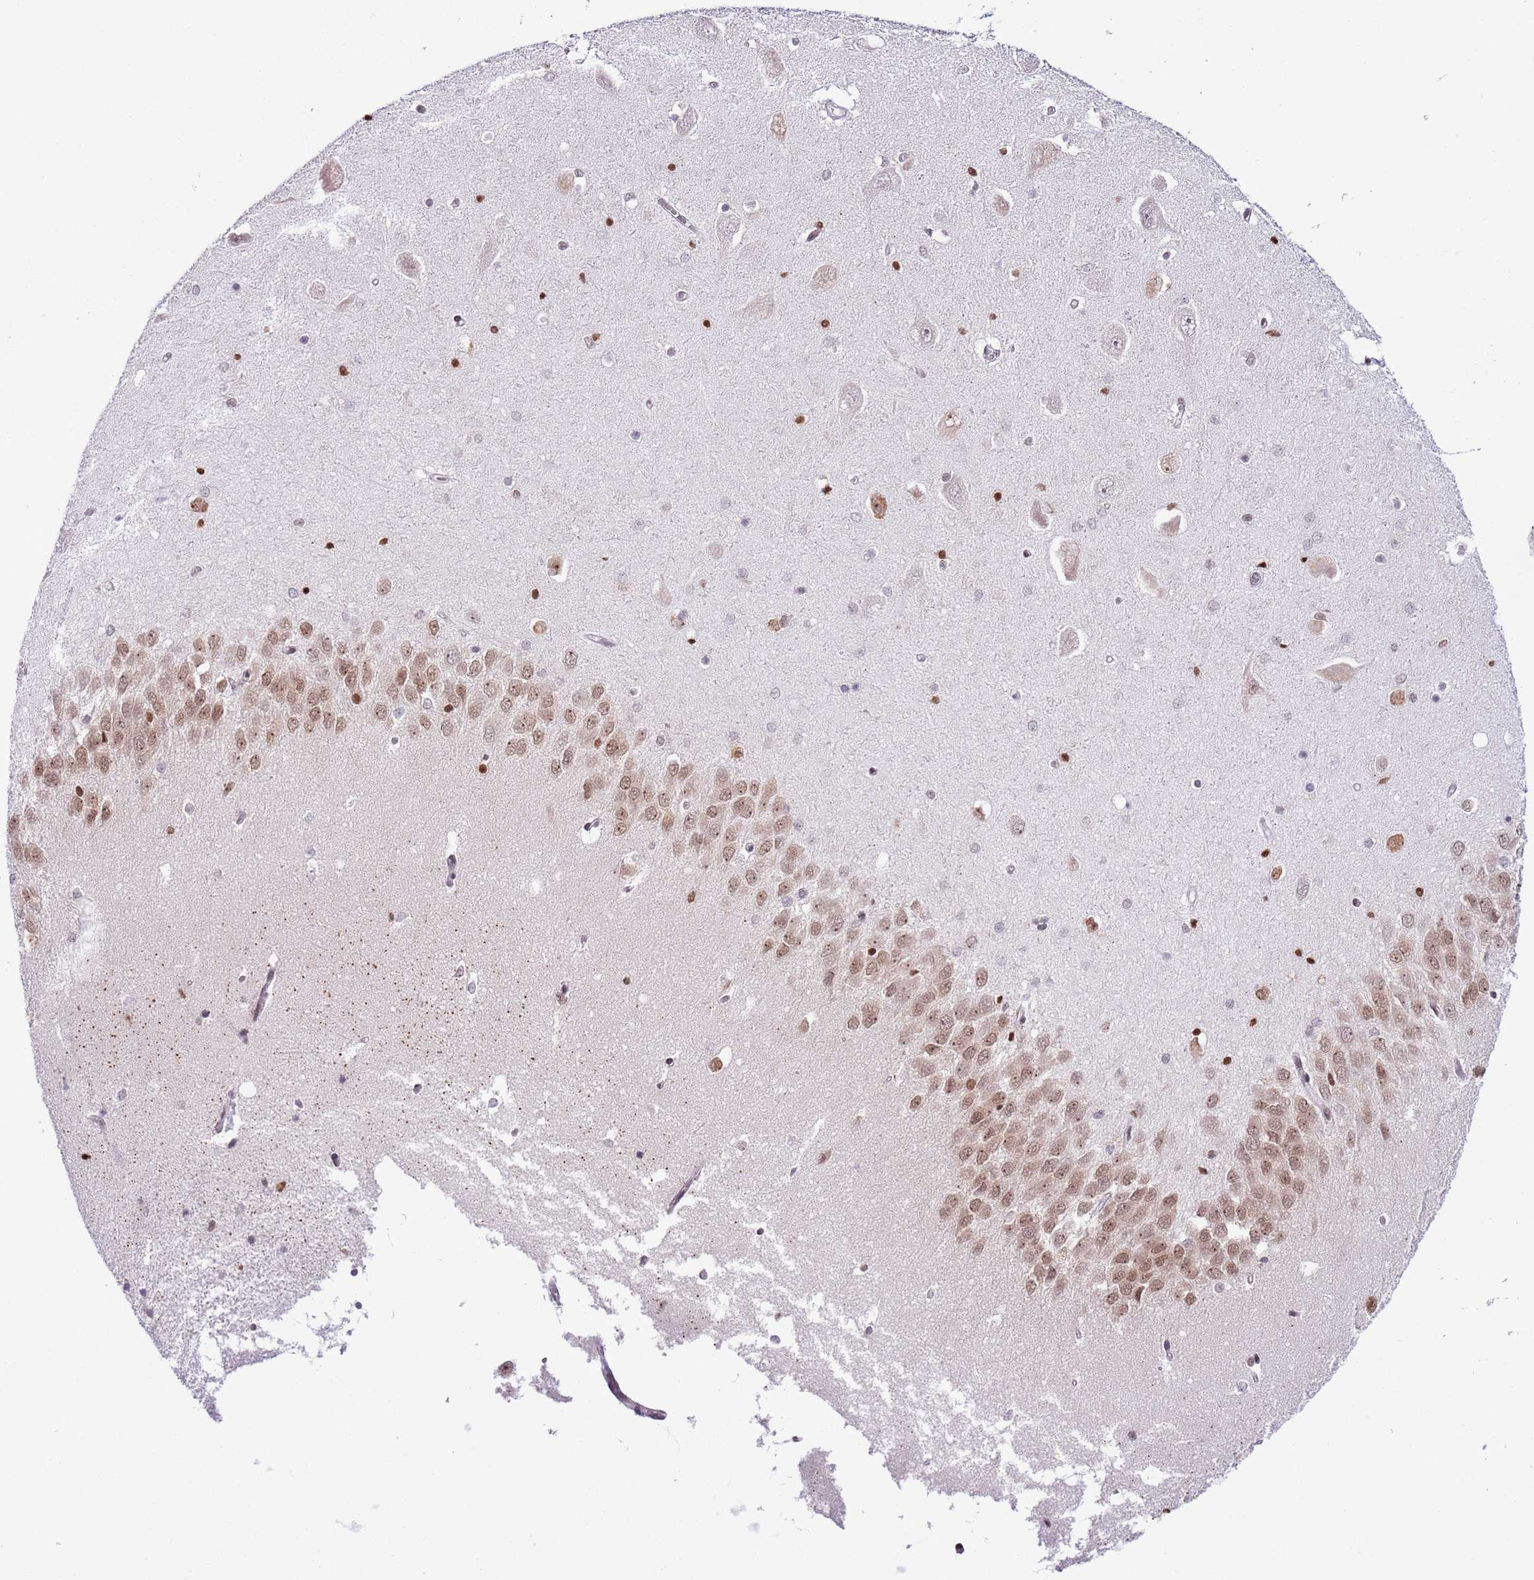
{"staining": {"intensity": "moderate", "quantity": "<25%", "location": "nuclear"}, "tissue": "hippocampus", "cell_type": "Glial cells", "image_type": "normal", "snomed": [{"axis": "morphology", "description": "Normal tissue, NOS"}, {"axis": "topography", "description": "Hippocampus"}], "caption": "About <25% of glial cells in unremarkable human hippocampus demonstrate moderate nuclear protein positivity as visualized by brown immunohistochemical staining.", "gene": "SELENOH", "patient": {"sex": "male", "age": 45}}